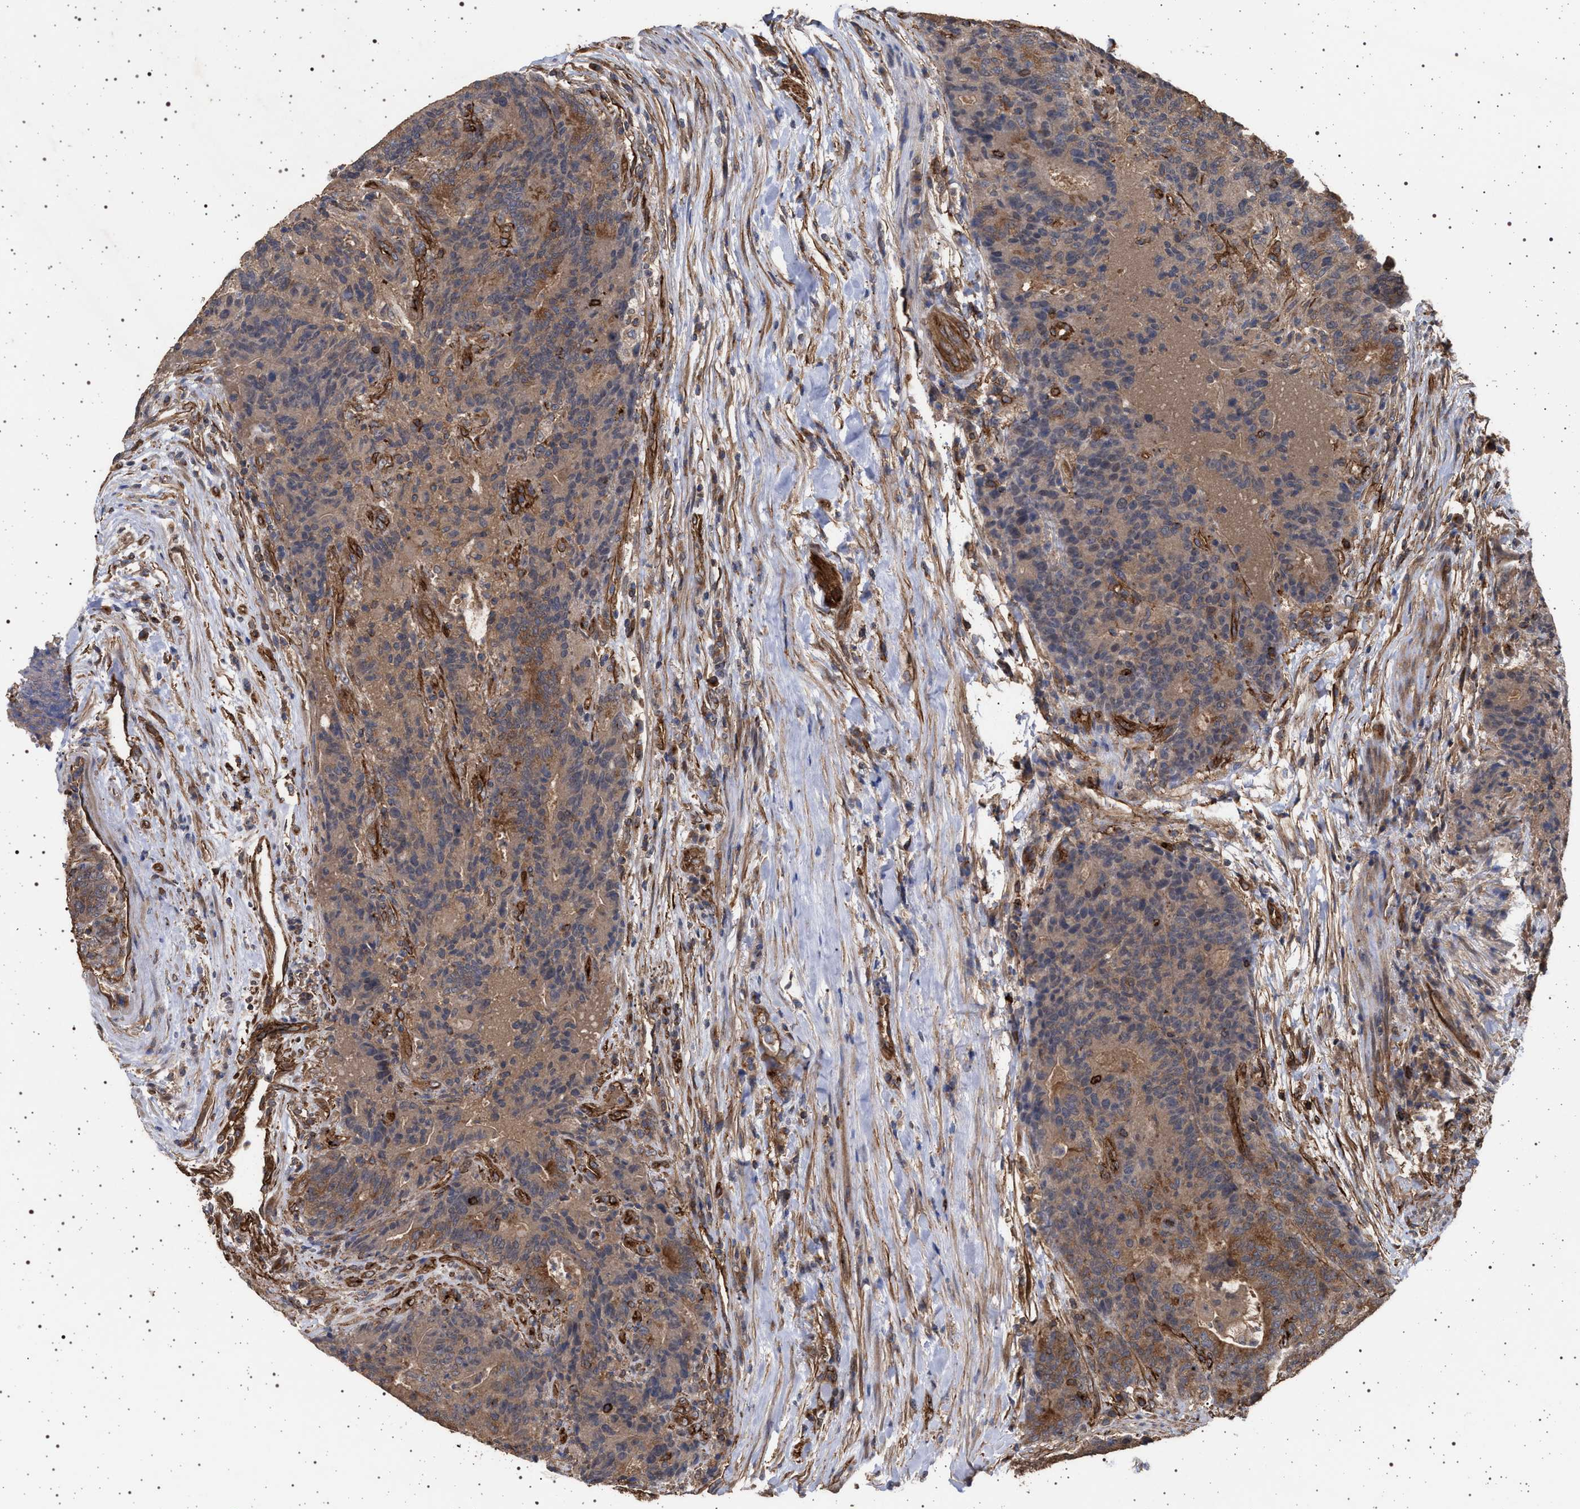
{"staining": {"intensity": "moderate", "quantity": ">75%", "location": "cytoplasmic/membranous"}, "tissue": "colorectal cancer", "cell_type": "Tumor cells", "image_type": "cancer", "snomed": [{"axis": "morphology", "description": "Normal tissue, NOS"}, {"axis": "morphology", "description": "Adenocarcinoma, NOS"}, {"axis": "topography", "description": "Colon"}], "caption": "The immunohistochemical stain labels moderate cytoplasmic/membranous expression in tumor cells of colorectal cancer (adenocarcinoma) tissue.", "gene": "IFT20", "patient": {"sex": "female", "age": 75}}